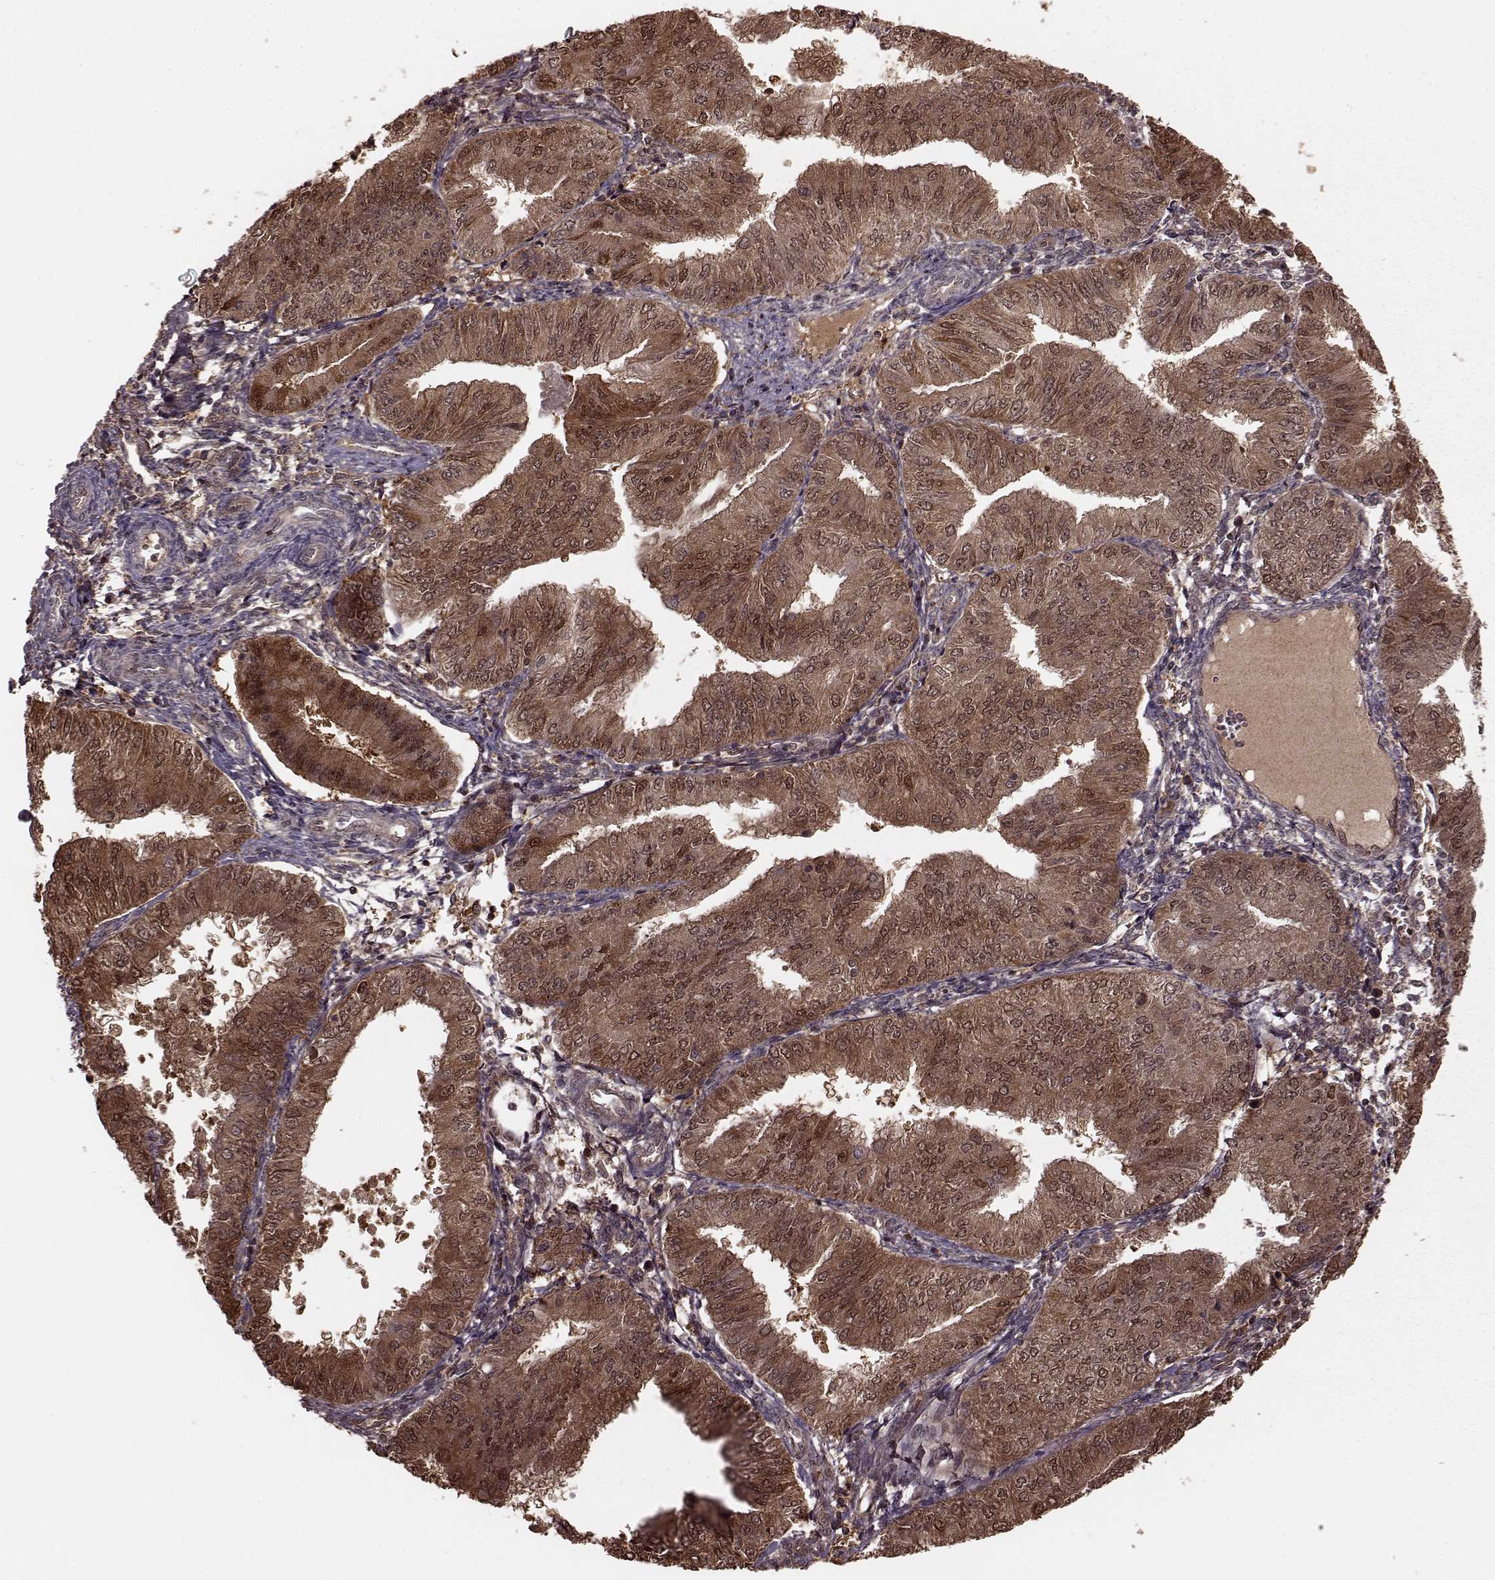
{"staining": {"intensity": "moderate", "quantity": ">75%", "location": "cytoplasmic/membranous,nuclear"}, "tissue": "endometrial cancer", "cell_type": "Tumor cells", "image_type": "cancer", "snomed": [{"axis": "morphology", "description": "Adenocarcinoma, NOS"}, {"axis": "topography", "description": "Endometrium"}], "caption": "Tumor cells exhibit medium levels of moderate cytoplasmic/membranous and nuclear positivity in approximately >75% of cells in human endometrial cancer (adenocarcinoma).", "gene": "GSS", "patient": {"sex": "female", "age": 53}}